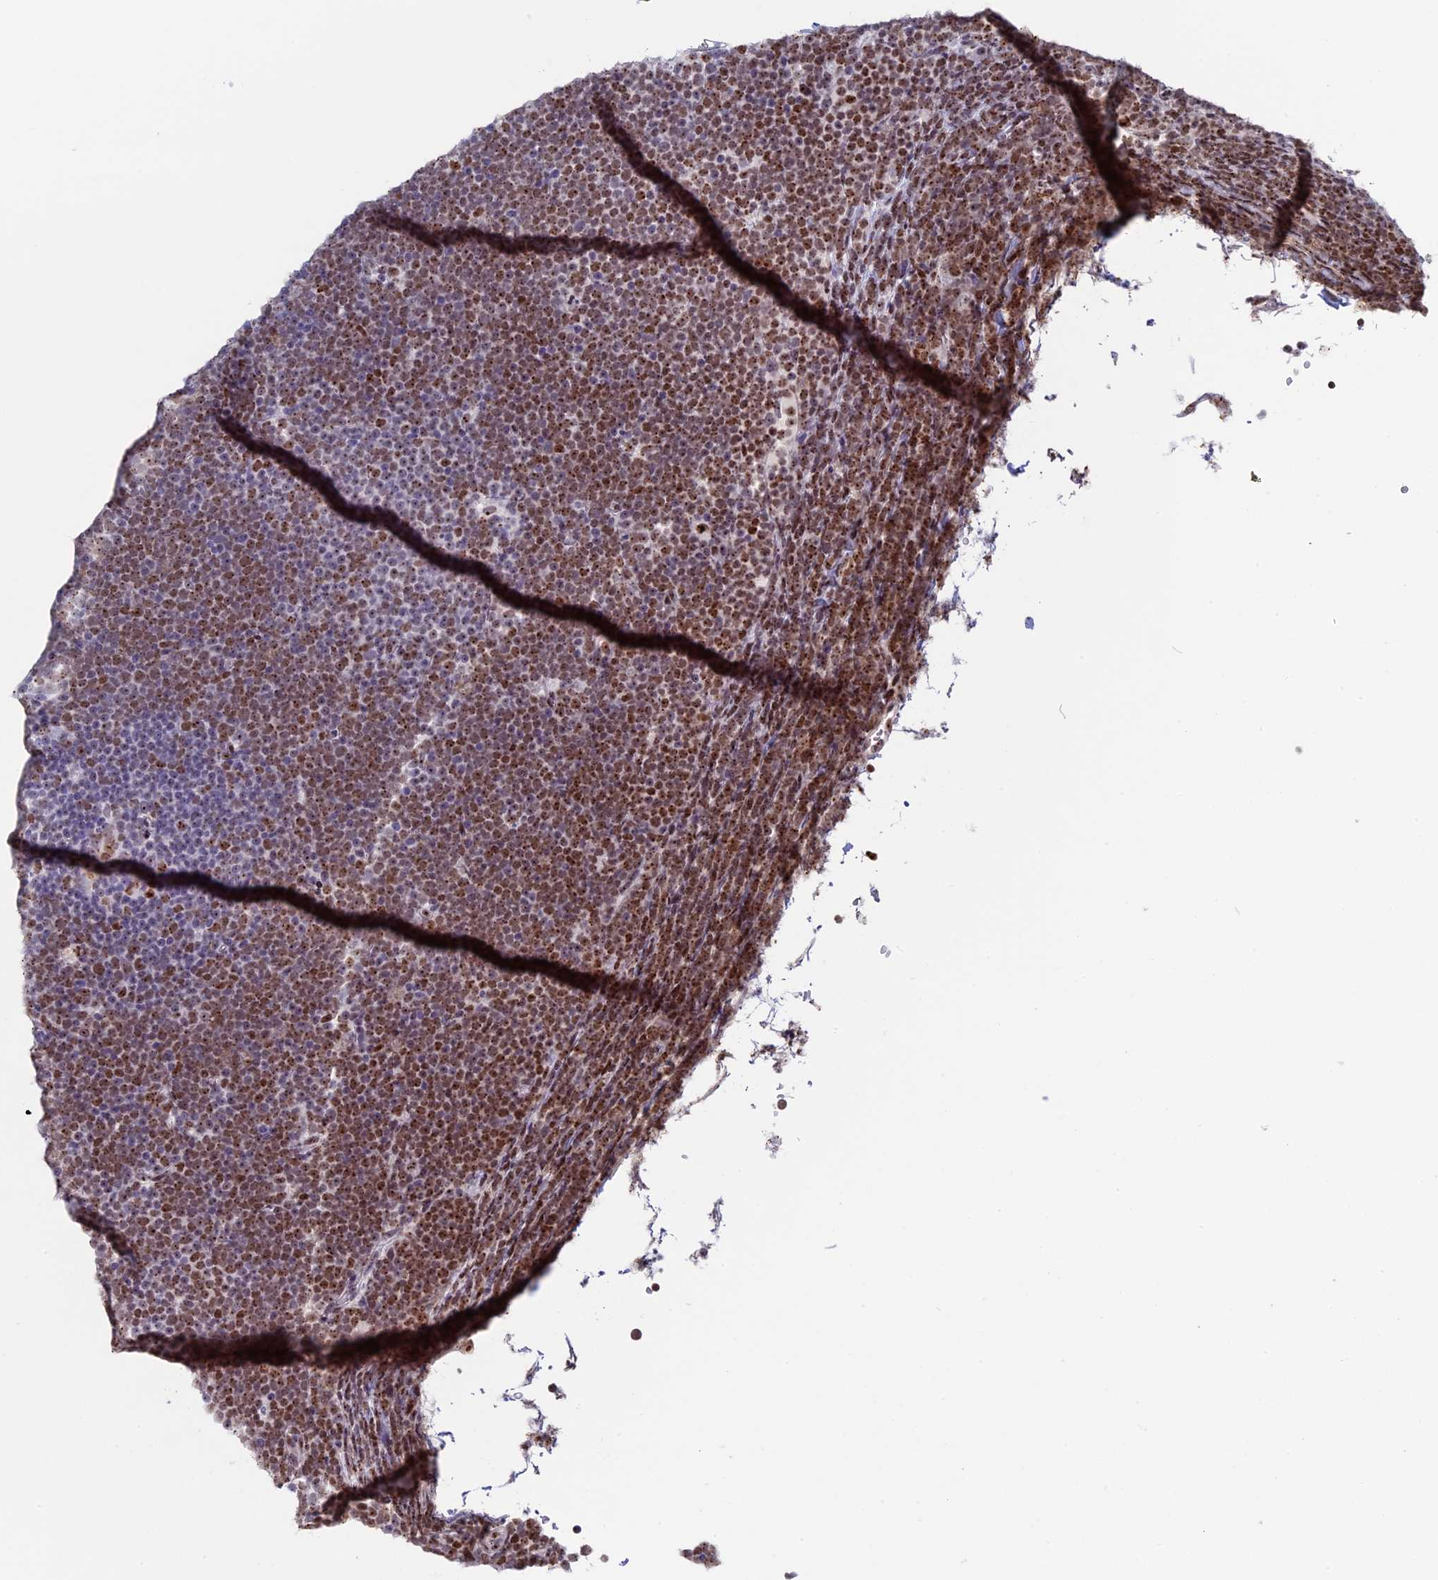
{"staining": {"intensity": "moderate", "quantity": ">75%", "location": "nuclear"}, "tissue": "lymphoma", "cell_type": "Tumor cells", "image_type": "cancer", "snomed": [{"axis": "morphology", "description": "Malignant lymphoma, non-Hodgkin's type, High grade"}, {"axis": "topography", "description": "Lymph node"}], "caption": "Immunohistochemistry (DAB) staining of human high-grade malignant lymphoma, non-Hodgkin's type reveals moderate nuclear protein staining in approximately >75% of tumor cells.", "gene": "CCDC86", "patient": {"sex": "male", "age": 13}}